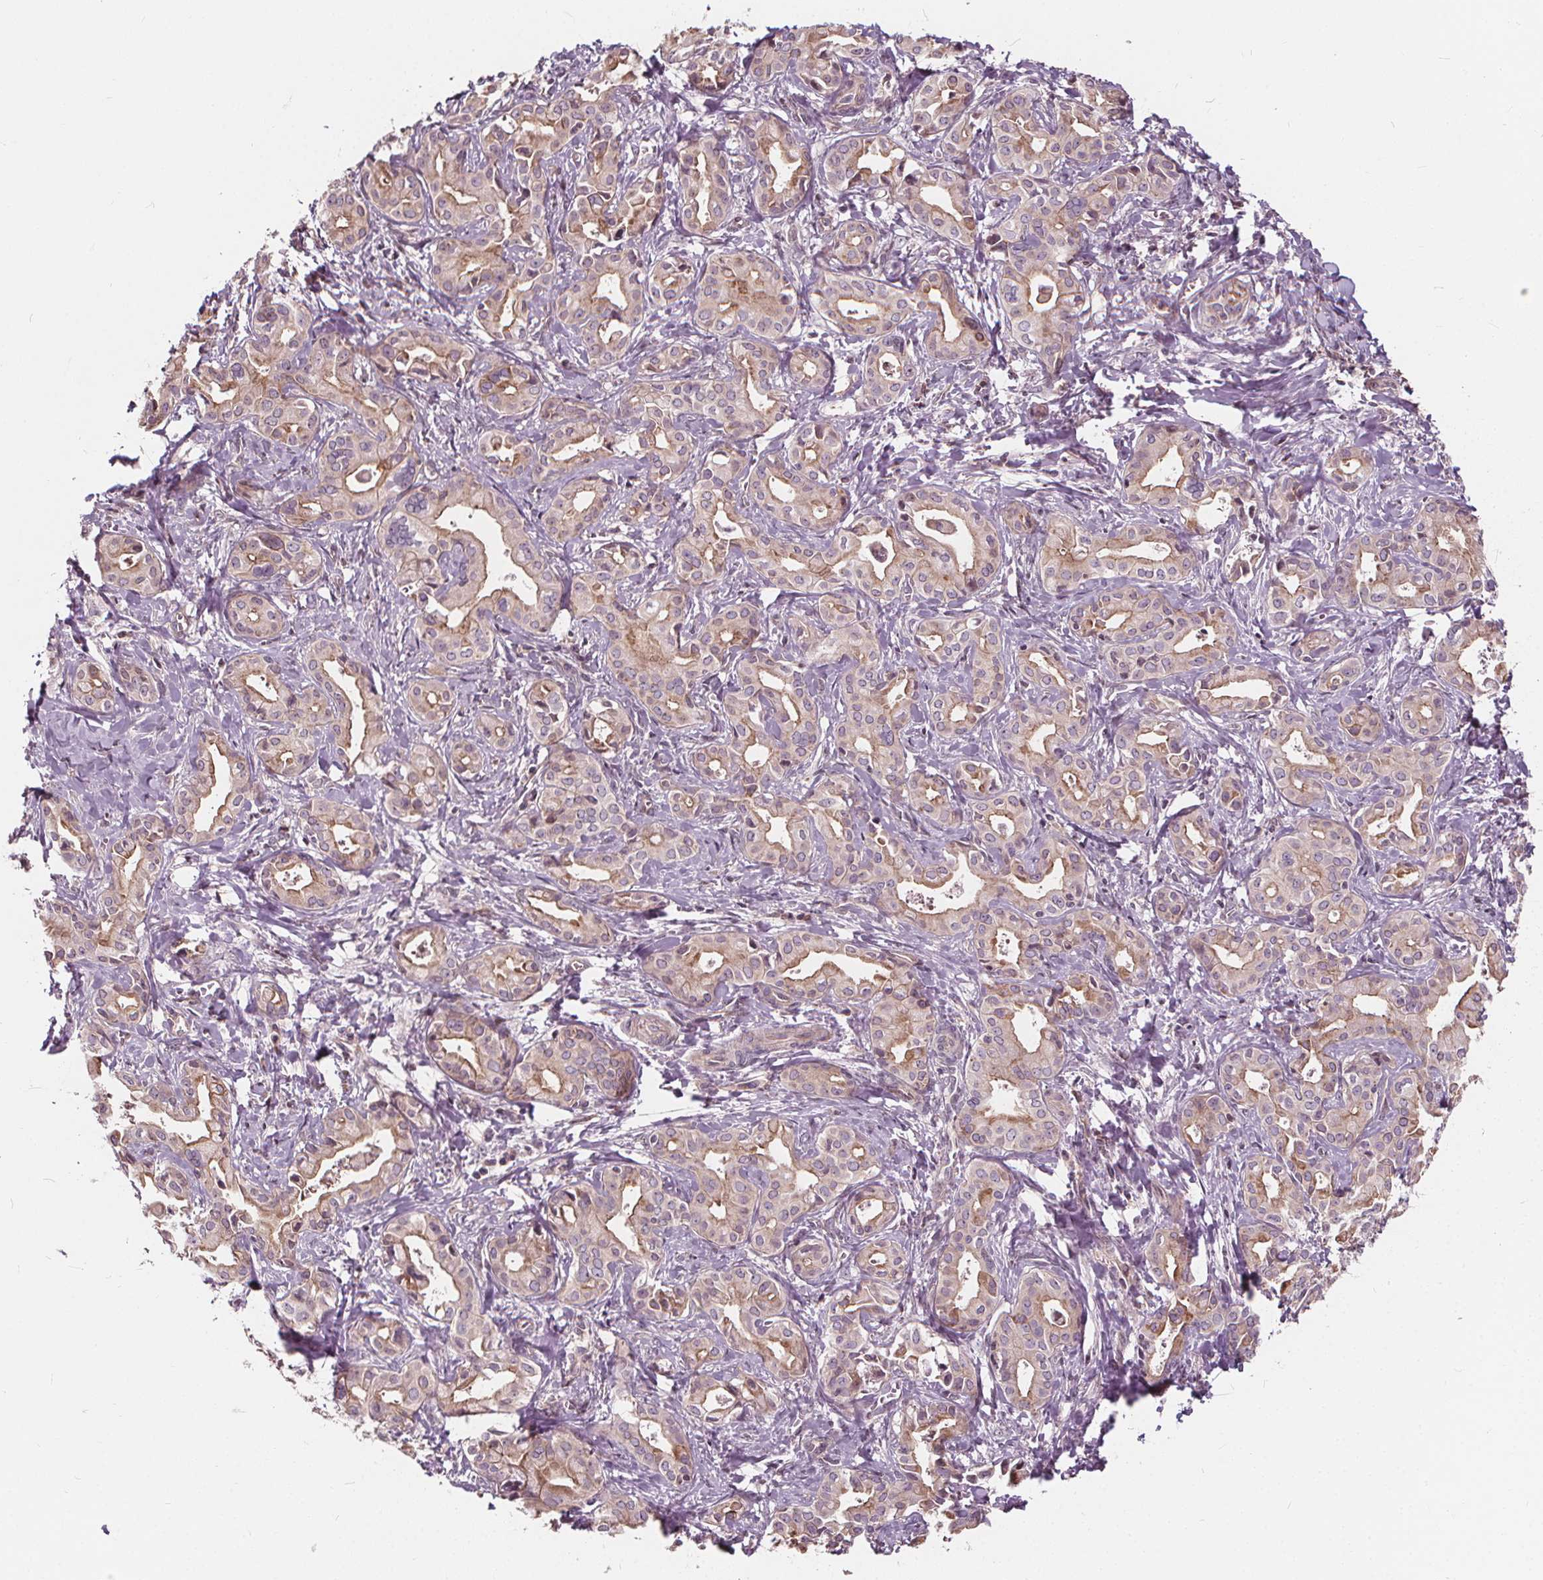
{"staining": {"intensity": "weak", "quantity": ">75%", "location": "cytoplasmic/membranous"}, "tissue": "liver cancer", "cell_type": "Tumor cells", "image_type": "cancer", "snomed": [{"axis": "morphology", "description": "Cholangiocarcinoma"}, {"axis": "topography", "description": "Liver"}], "caption": "The immunohistochemical stain labels weak cytoplasmic/membranous staining in tumor cells of liver cancer tissue.", "gene": "INPP5E", "patient": {"sex": "female", "age": 65}}